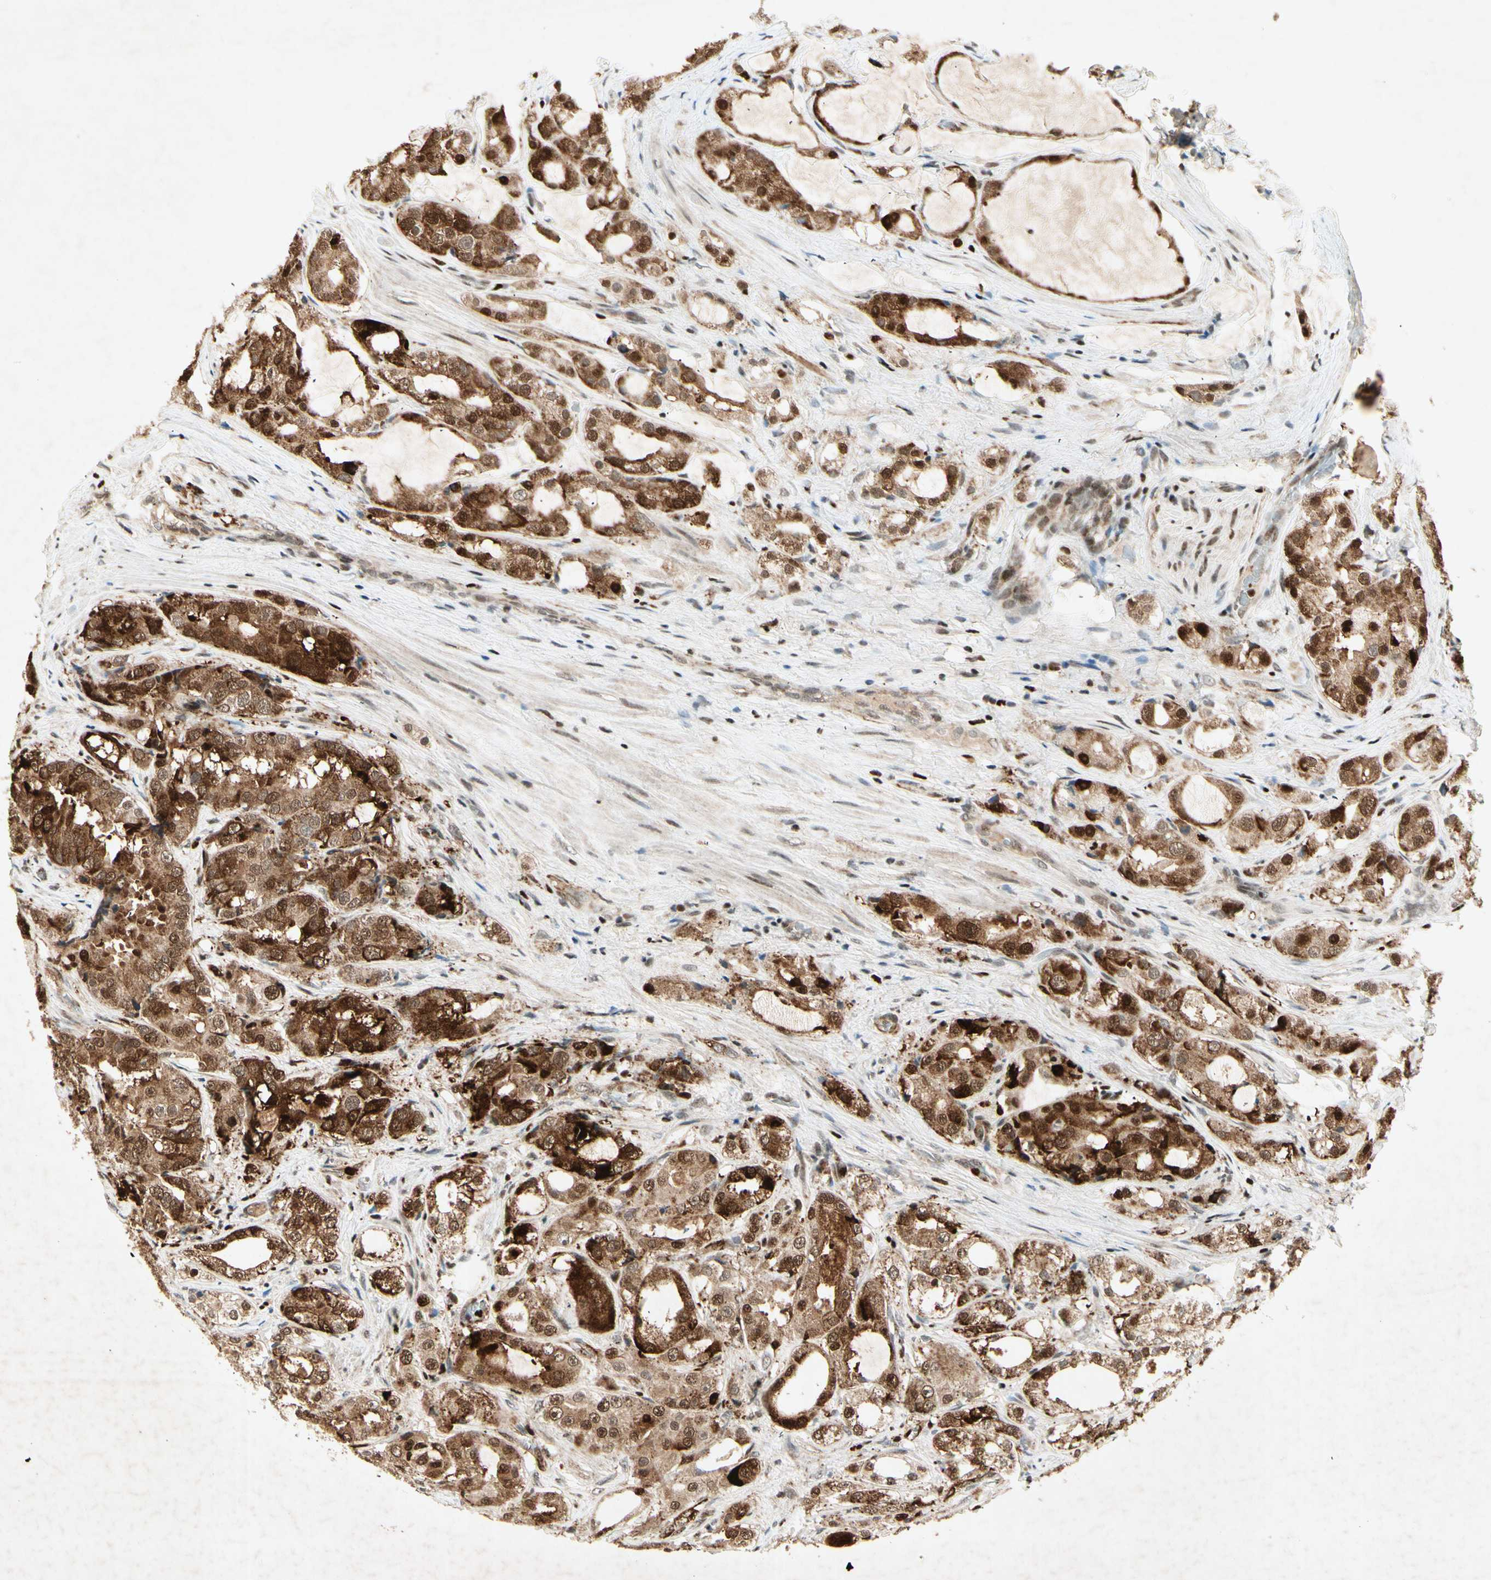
{"staining": {"intensity": "strong", "quantity": ">75%", "location": "cytoplasmic/membranous,nuclear"}, "tissue": "prostate cancer", "cell_type": "Tumor cells", "image_type": "cancer", "snomed": [{"axis": "morphology", "description": "Adenocarcinoma, High grade"}, {"axis": "topography", "description": "Prostate"}], "caption": "Human high-grade adenocarcinoma (prostate) stained with a brown dye demonstrates strong cytoplasmic/membranous and nuclear positive positivity in about >75% of tumor cells.", "gene": "RNF43", "patient": {"sex": "male", "age": 73}}